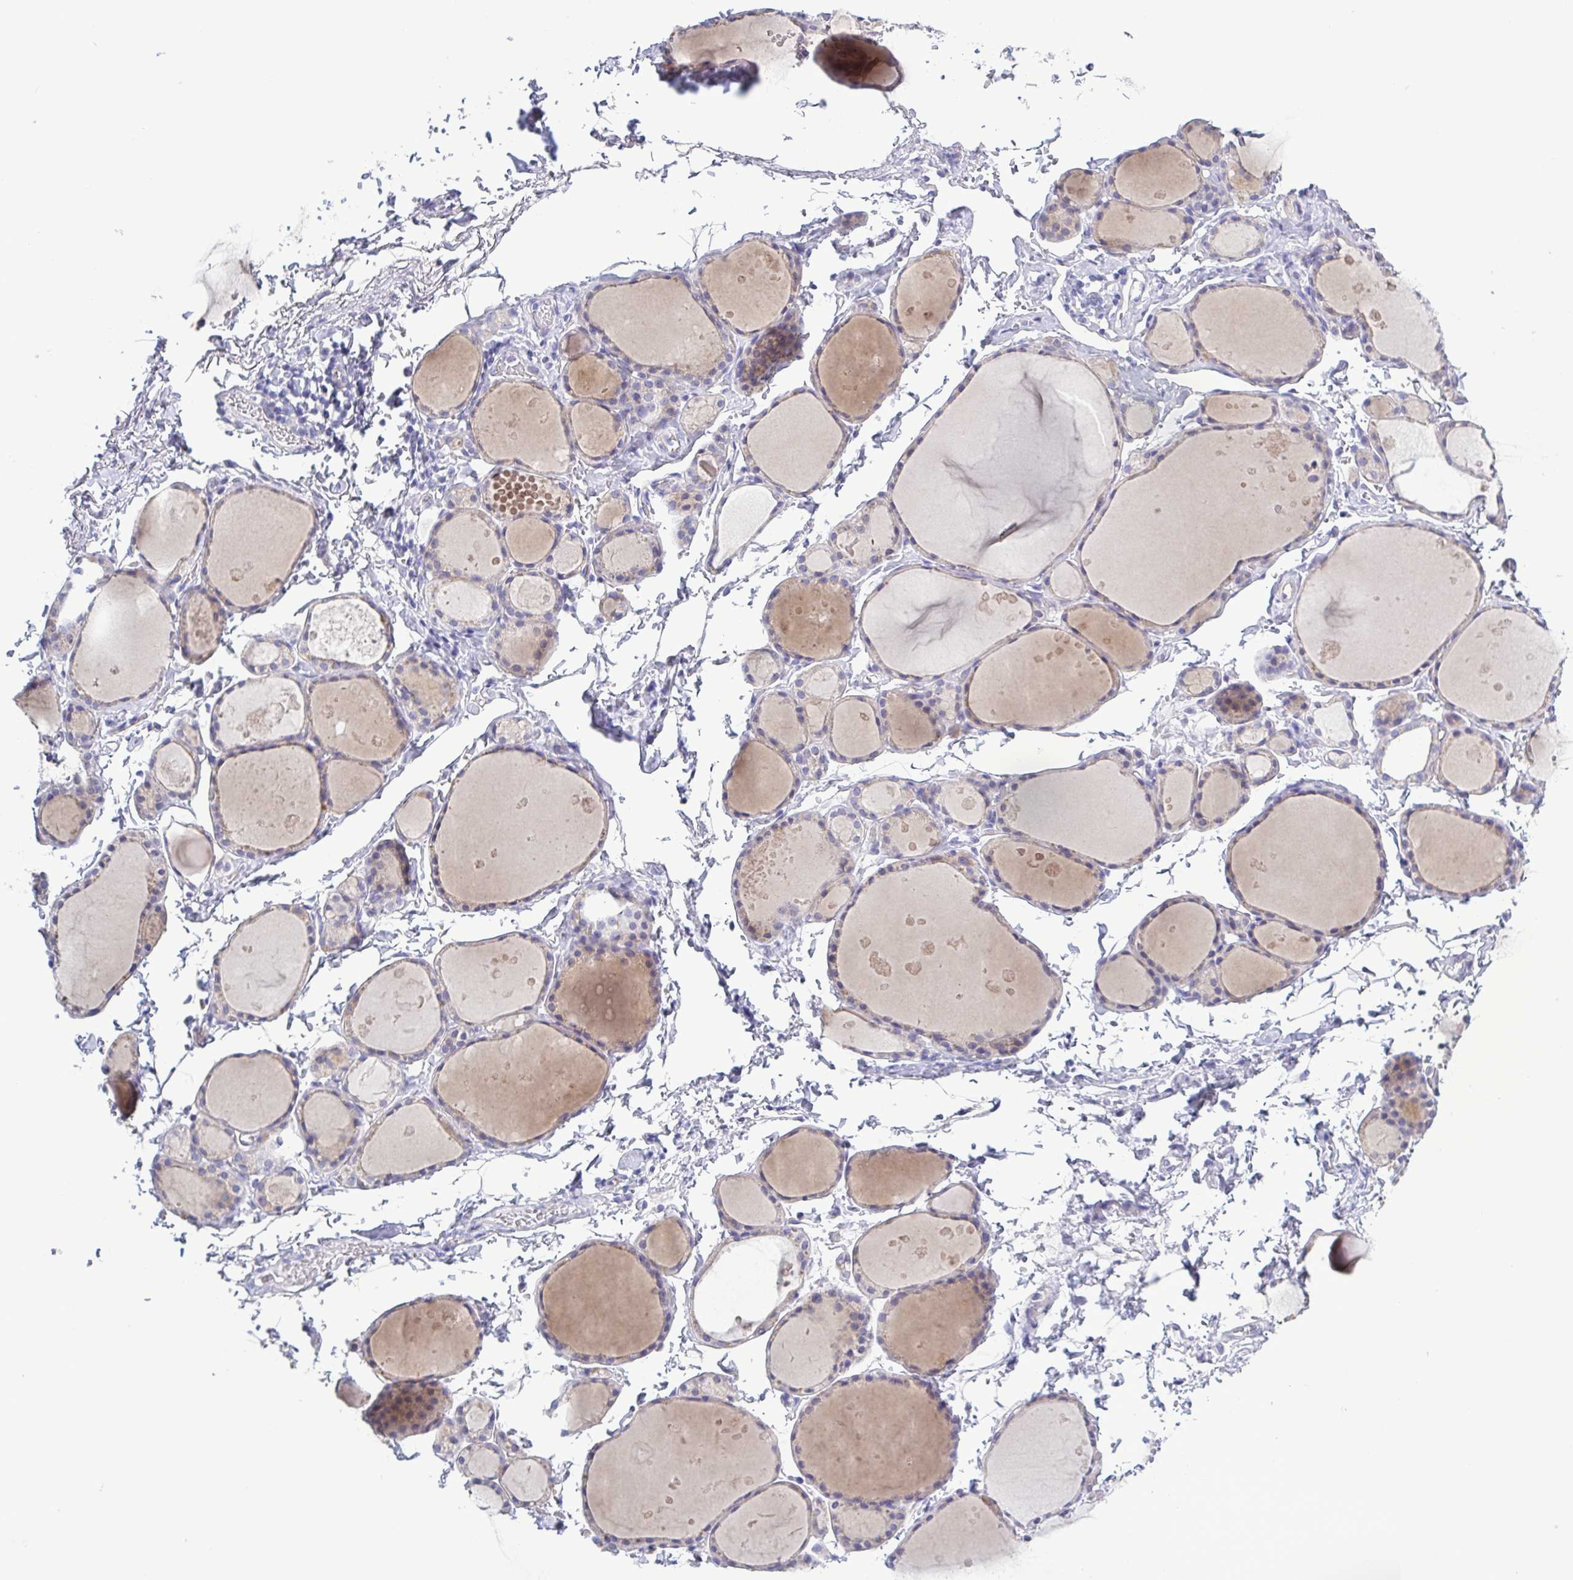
{"staining": {"intensity": "weak", "quantity": "<25%", "location": "cytoplasmic/membranous"}, "tissue": "thyroid gland", "cell_type": "Glandular cells", "image_type": "normal", "snomed": [{"axis": "morphology", "description": "Normal tissue, NOS"}, {"axis": "topography", "description": "Thyroid gland"}], "caption": "Immunohistochemical staining of benign thyroid gland reveals no significant expression in glandular cells. (Immunohistochemistry (ihc), brightfield microscopy, high magnification).", "gene": "TEX12", "patient": {"sex": "male", "age": 68}}